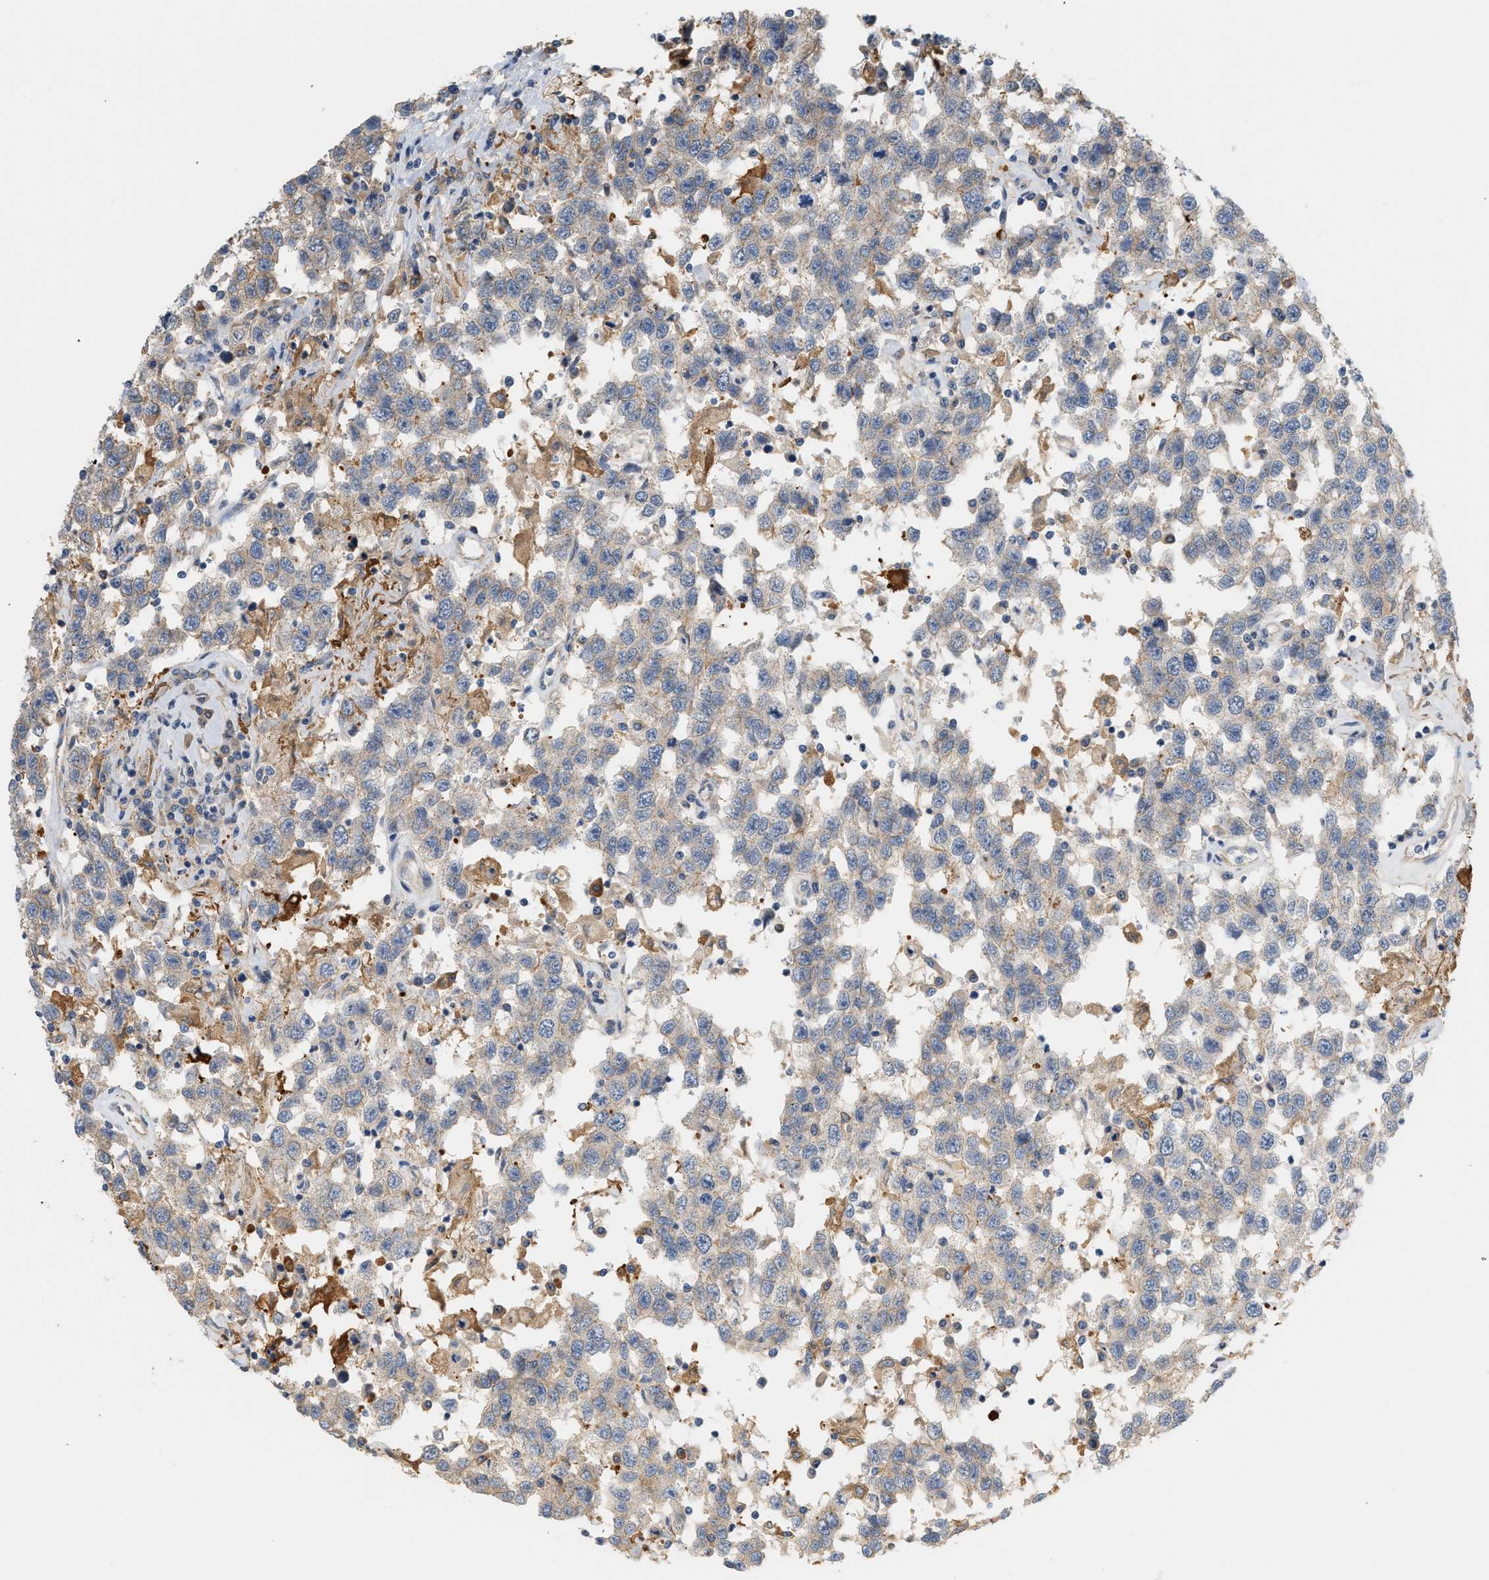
{"staining": {"intensity": "weak", "quantity": "<25%", "location": "cytoplasmic/membranous"}, "tissue": "testis cancer", "cell_type": "Tumor cells", "image_type": "cancer", "snomed": [{"axis": "morphology", "description": "Seminoma, NOS"}, {"axis": "topography", "description": "Testis"}], "caption": "DAB (3,3'-diaminobenzidine) immunohistochemical staining of human seminoma (testis) reveals no significant expression in tumor cells.", "gene": "CTXN1", "patient": {"sex": "male", "age": 41}}